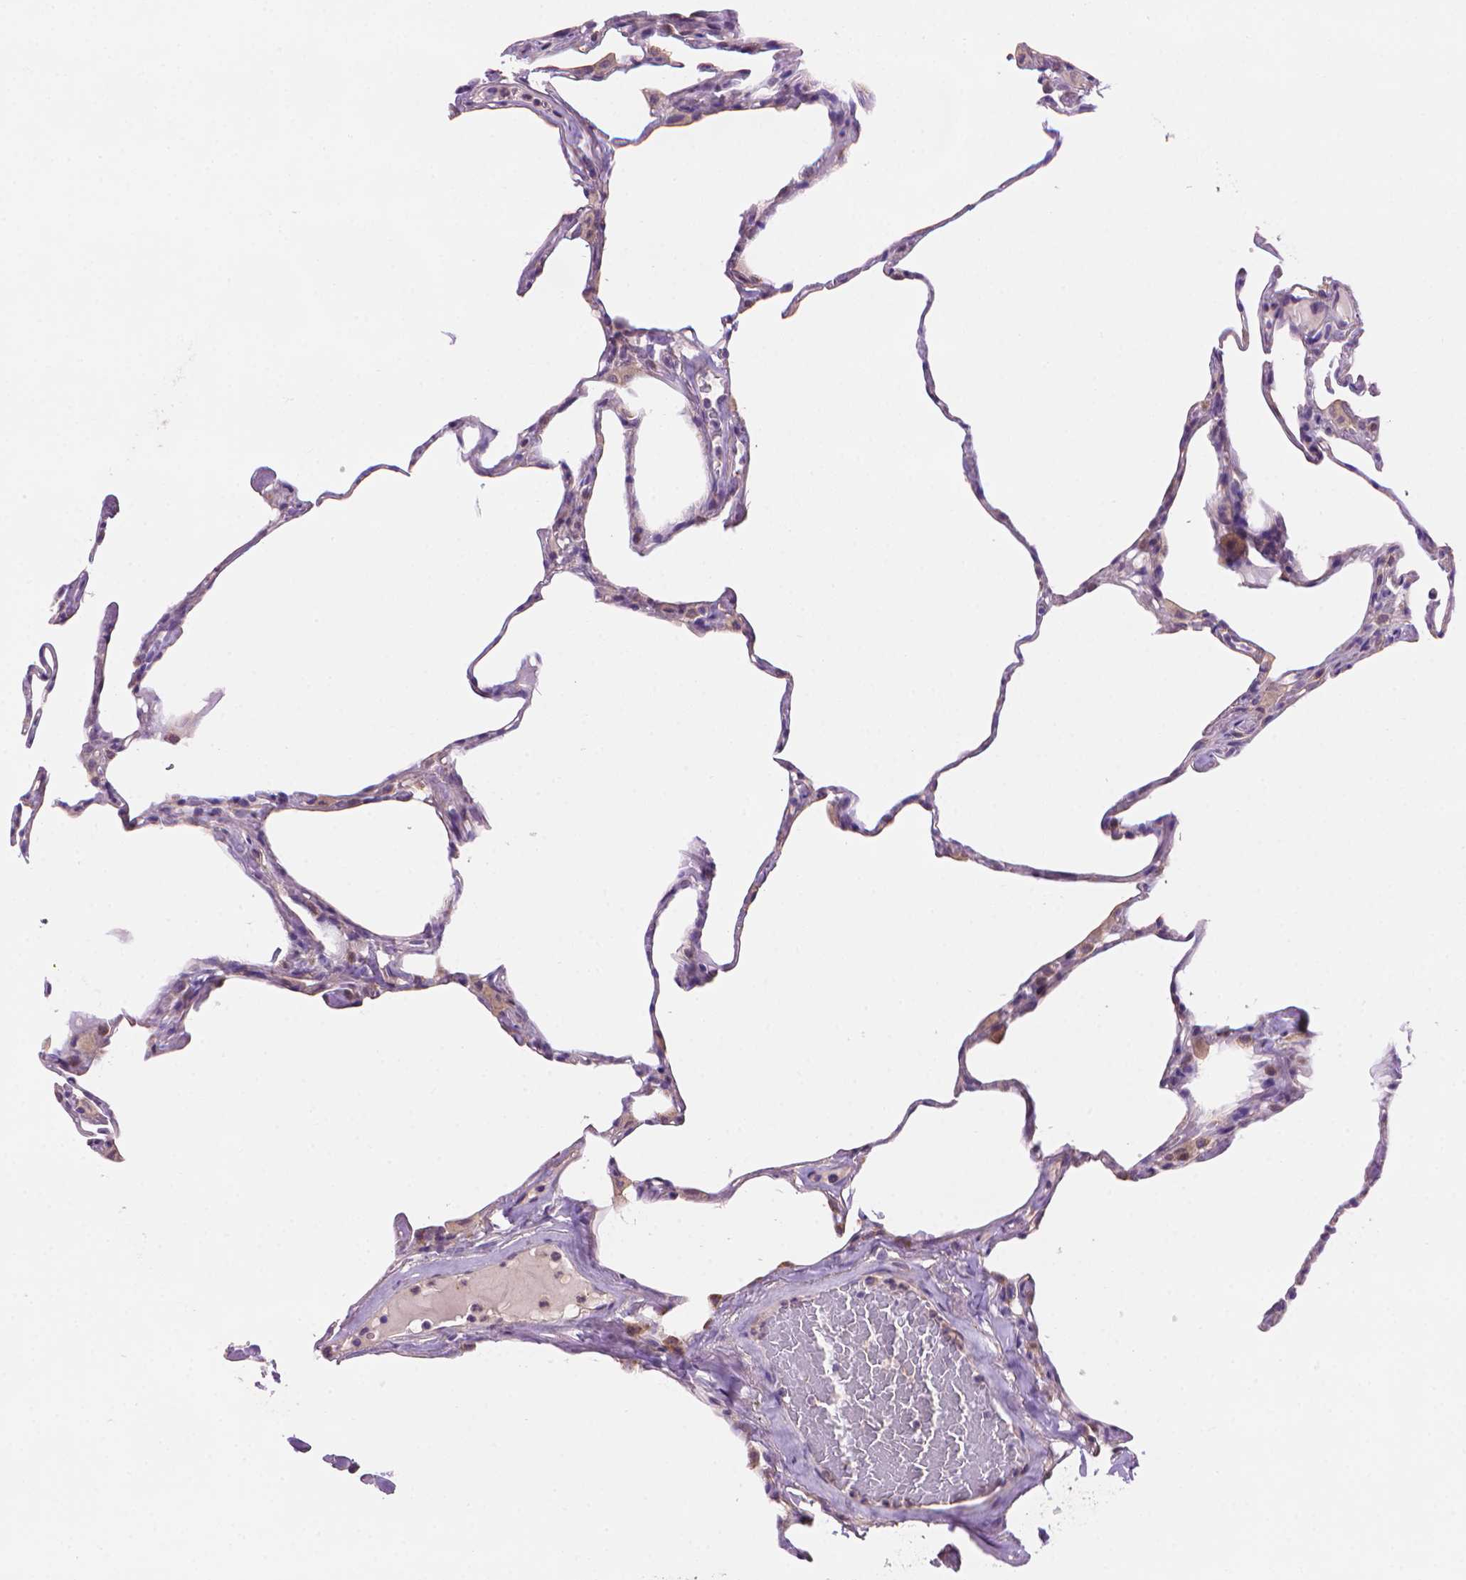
{"staining": {"intensity": "weak", "quantity": "<25%", "location": "cytoplasmic/membranous"}, "tissue": "lung", "cell_type": "Alveolar cells", "image_type": "normal", "snomed": [{"axis": "morphology", "description": "Normal tissue, NOS"}, {"axis": "topography", "description": "Lung"}], "caption": "The photomicrograph demonstrates no staining of alveolar cells in normal lung.", "gene": "AMMECR1L", "patient": {"sex": "male", "age": 65}}